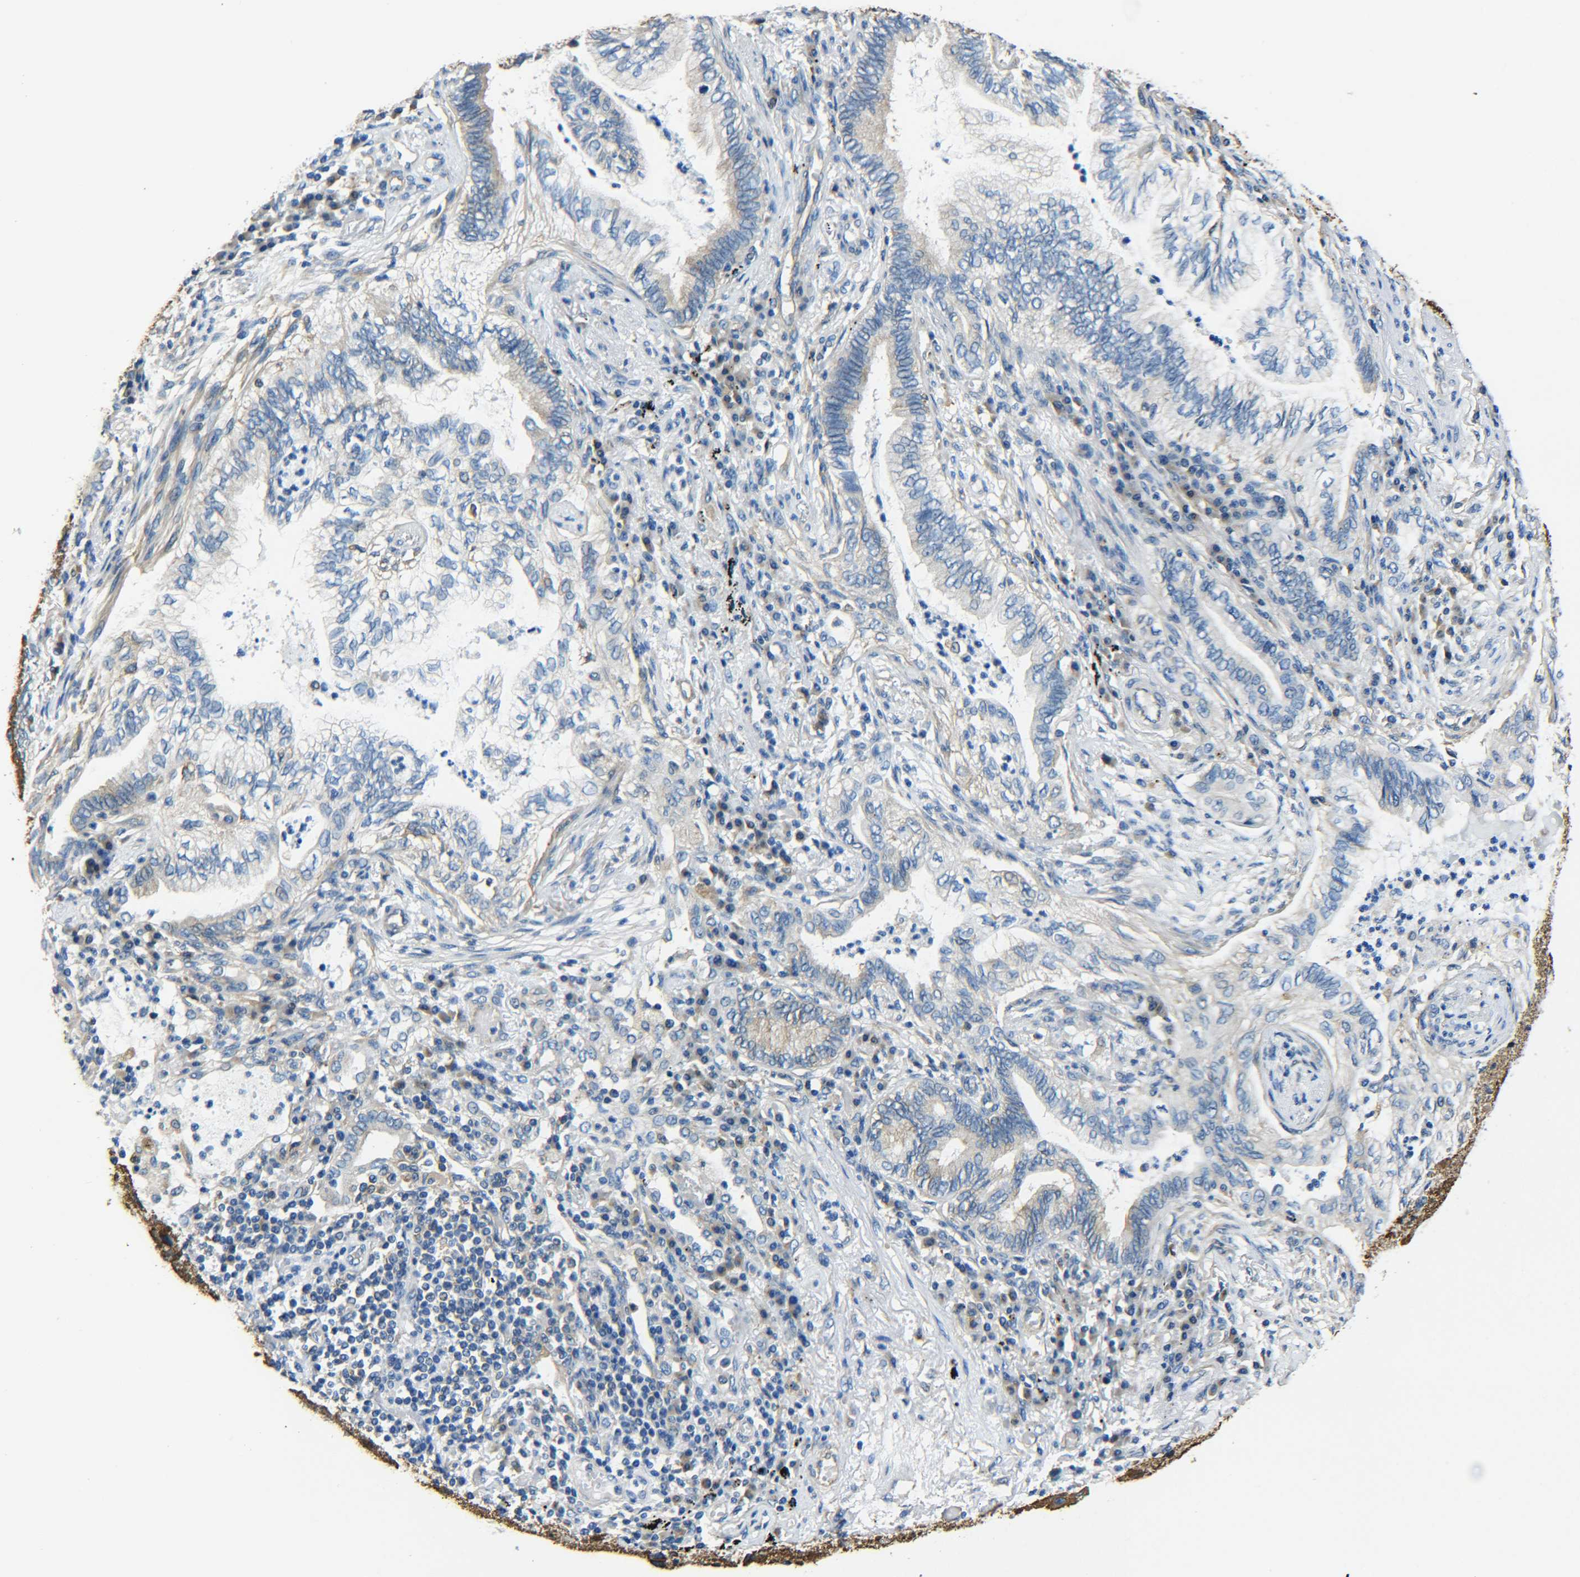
{"staining": {"intensity": "negative", "quantity": "none", "location": "none"}, "tissue": "lung cancer", "cell_type": "Tumor cells", "image_type": "cancer", "snomed": [{"axis": "morphology", "description": "Normal tissue, NOS"}, {"axis": "morphology", "description": "Adenocarcinoma, NOS"}, {"axis": "topography", "description": "Bronchus"}, {"axis": "topography", "description": "Lung"}], "caption": "Lung adenocarcinoma was stained to show a protein in brown. There is no significant staining in tumor cells.", "gene": "TUBB", "patient": {"sex": "female", "age": 70}}